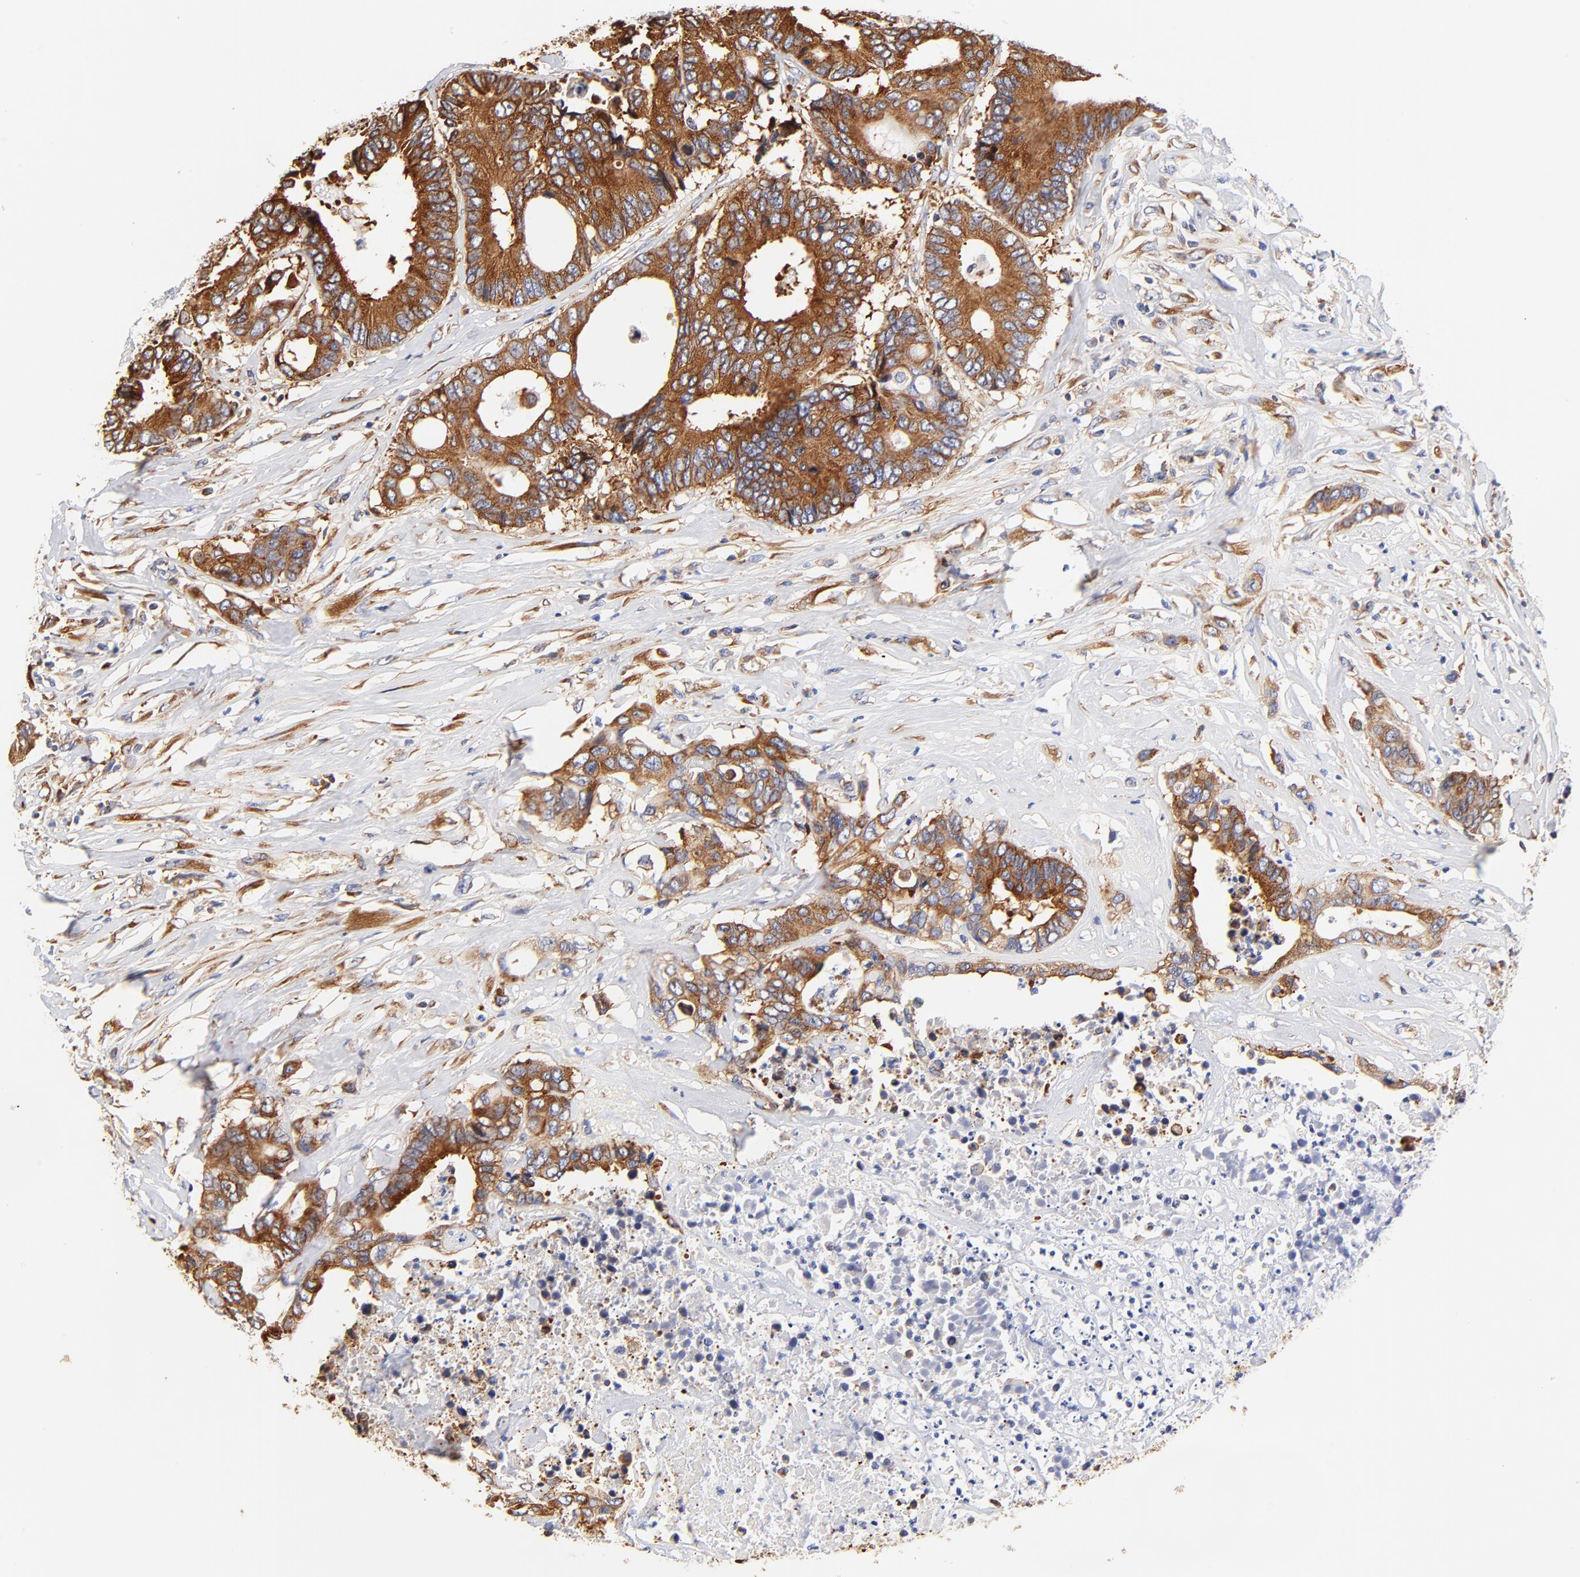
{"staining": {"intensity": "strong", "quantity": ">75%", "location": "cytoplasmic/membranous"}, "tissue": "colorectal cancer", "cell_type": "Tumor cells", "image_type": "cancer", "snomed": [{"axis": "morphology", "description": "Adenocarcinoma, NOS"}, {"axis": "topography", "description": "Rectum"}], "caption": "High-magnification brightfield microscopy of colorectal cancer stained with DAB (3,3'-diaminobenzidine) (brown) and counterstained with hematoxylin (blue). tumor cells exhibit strong cytoplasmic/membranous staining is identified in about>75% of cells.", "gene": "RPL27", "patient": {"sex": "male", "age": 55}}